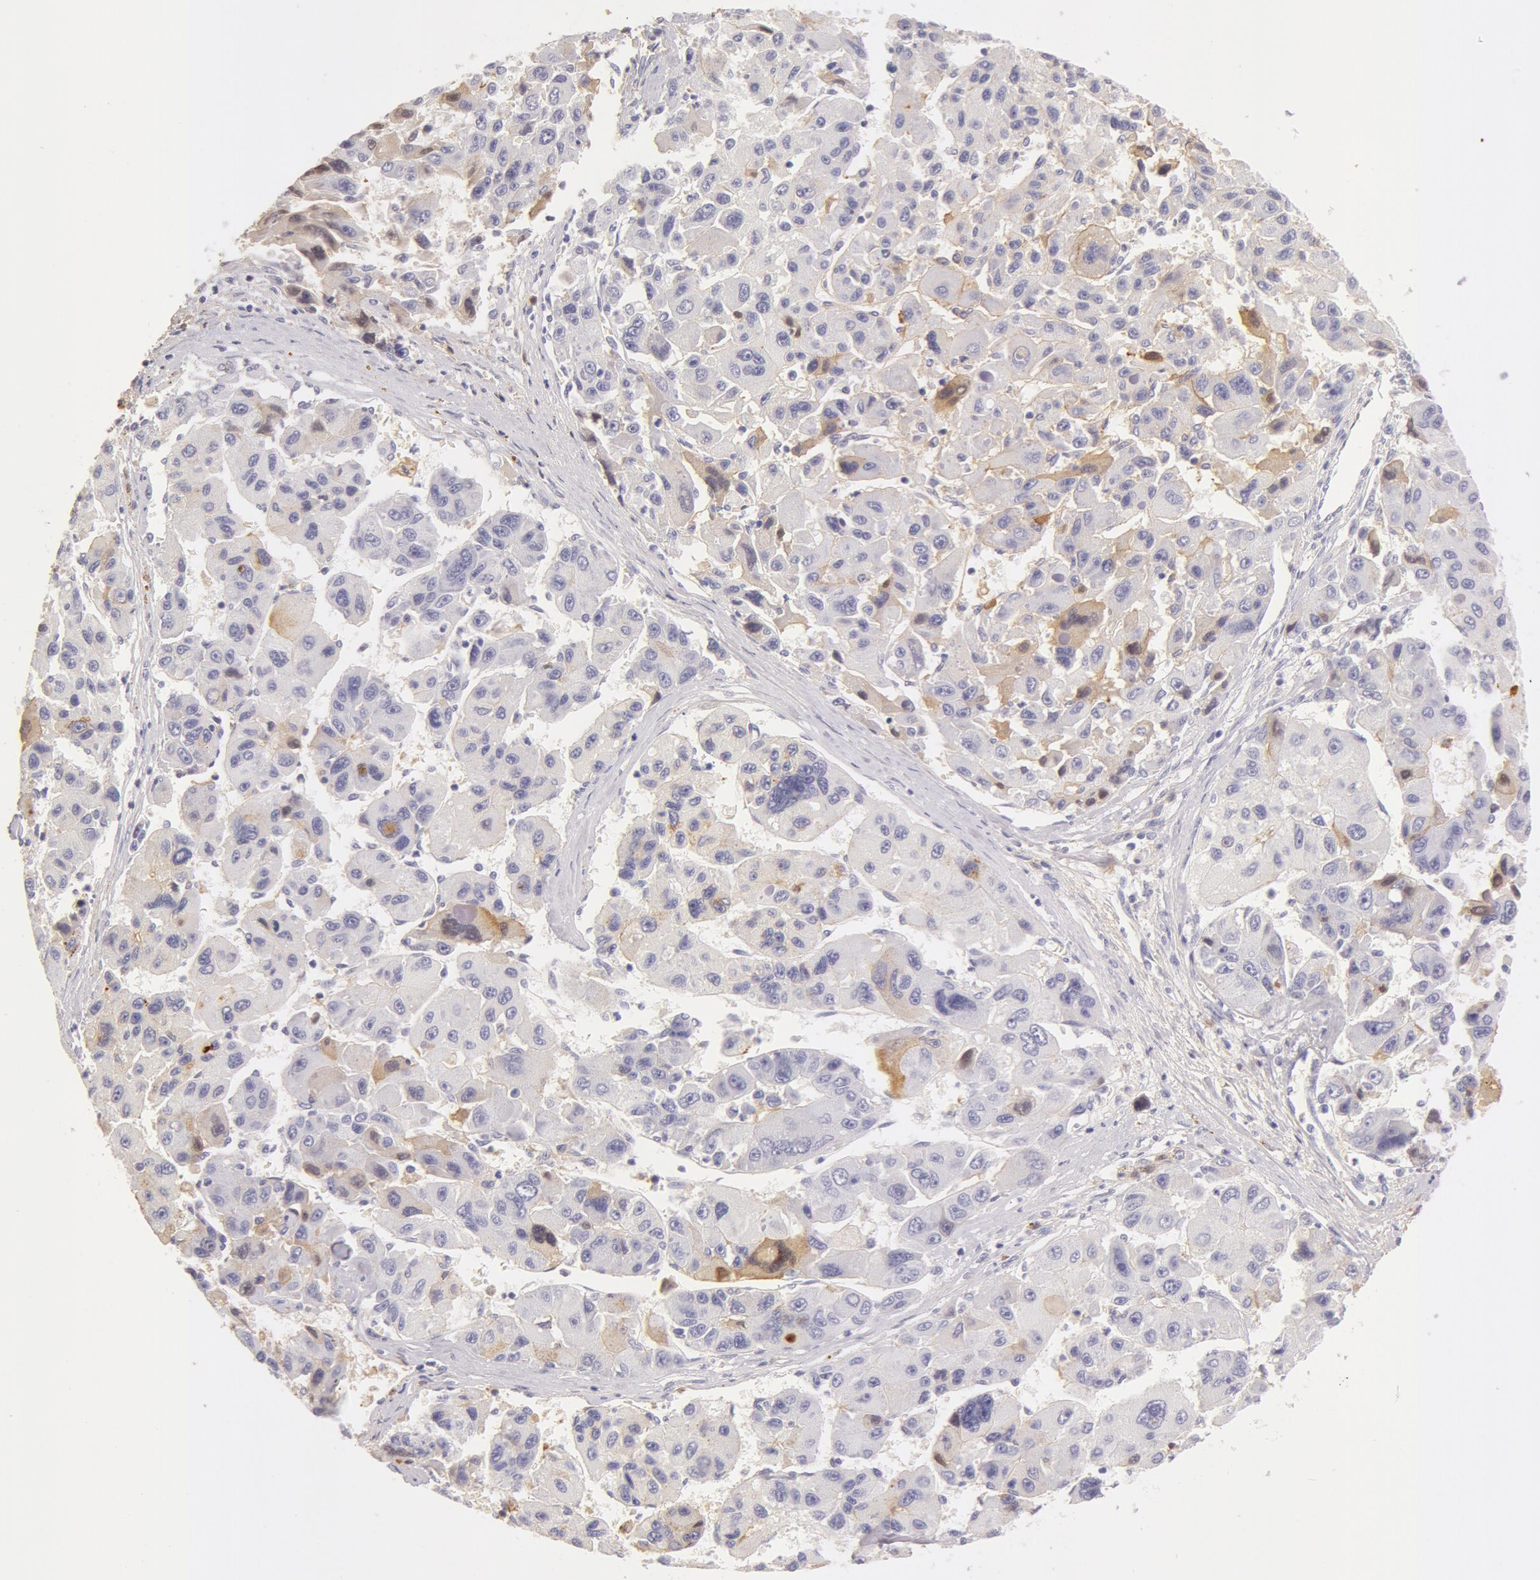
{"staining": {"intensity": "weak", "quantity": "<25%", "location": "cytoplasmic/membranous,nuclear"}, "tissue": "liver cancer", "cell_type": "Tumor cells", "image_type": "cancer", "snomed": [{"axis": "morphology", "description": "Carcinoma, Hepatocellular, NOS"}, {"axis": "topography", "description": "Liver"}], "caption": "An image of human hepatocellular carcinoma (liver) is negative for staining in tumor cells.", "gene": "AHSG", "patient": {"sex": "male", "age": 64}}